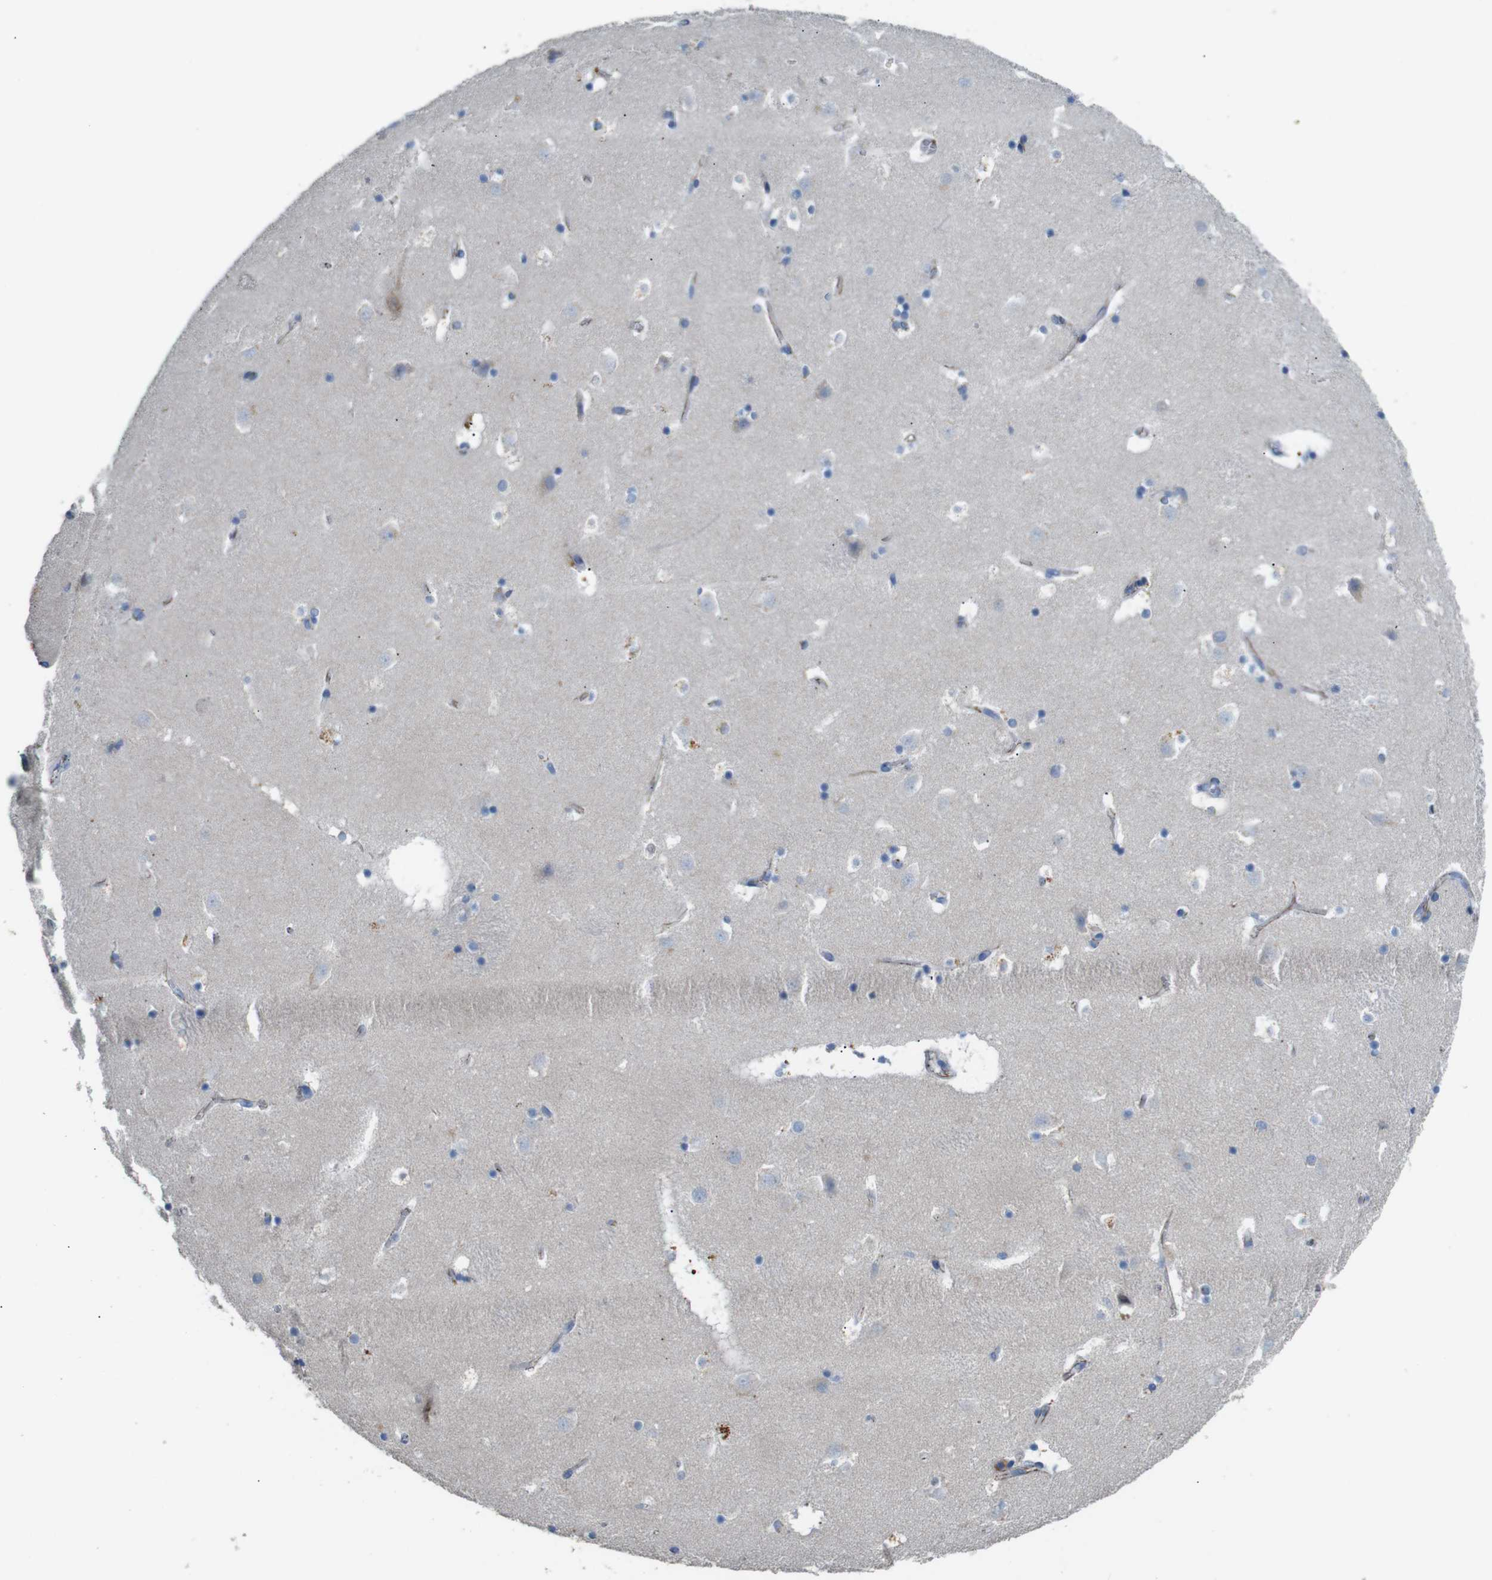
{"staining": {"intensity": "negative", "quantity": "none", "location": "none"}, "tissue": "caudate", "cell_type": "Glial cells", "image_type": "normal", "snomed": [{"axis": "morphology", "description": "Normal tissue, NOS"}, {"axis": "topography", "description": "Lateral ventricle wall"}], "caption": "Image shows no protein expression in glial cells of unremarkable caudate. Nuclei are stained in blue.", "gene": "NHLRC3", "patient": {"sex": "male", "age": 45}}